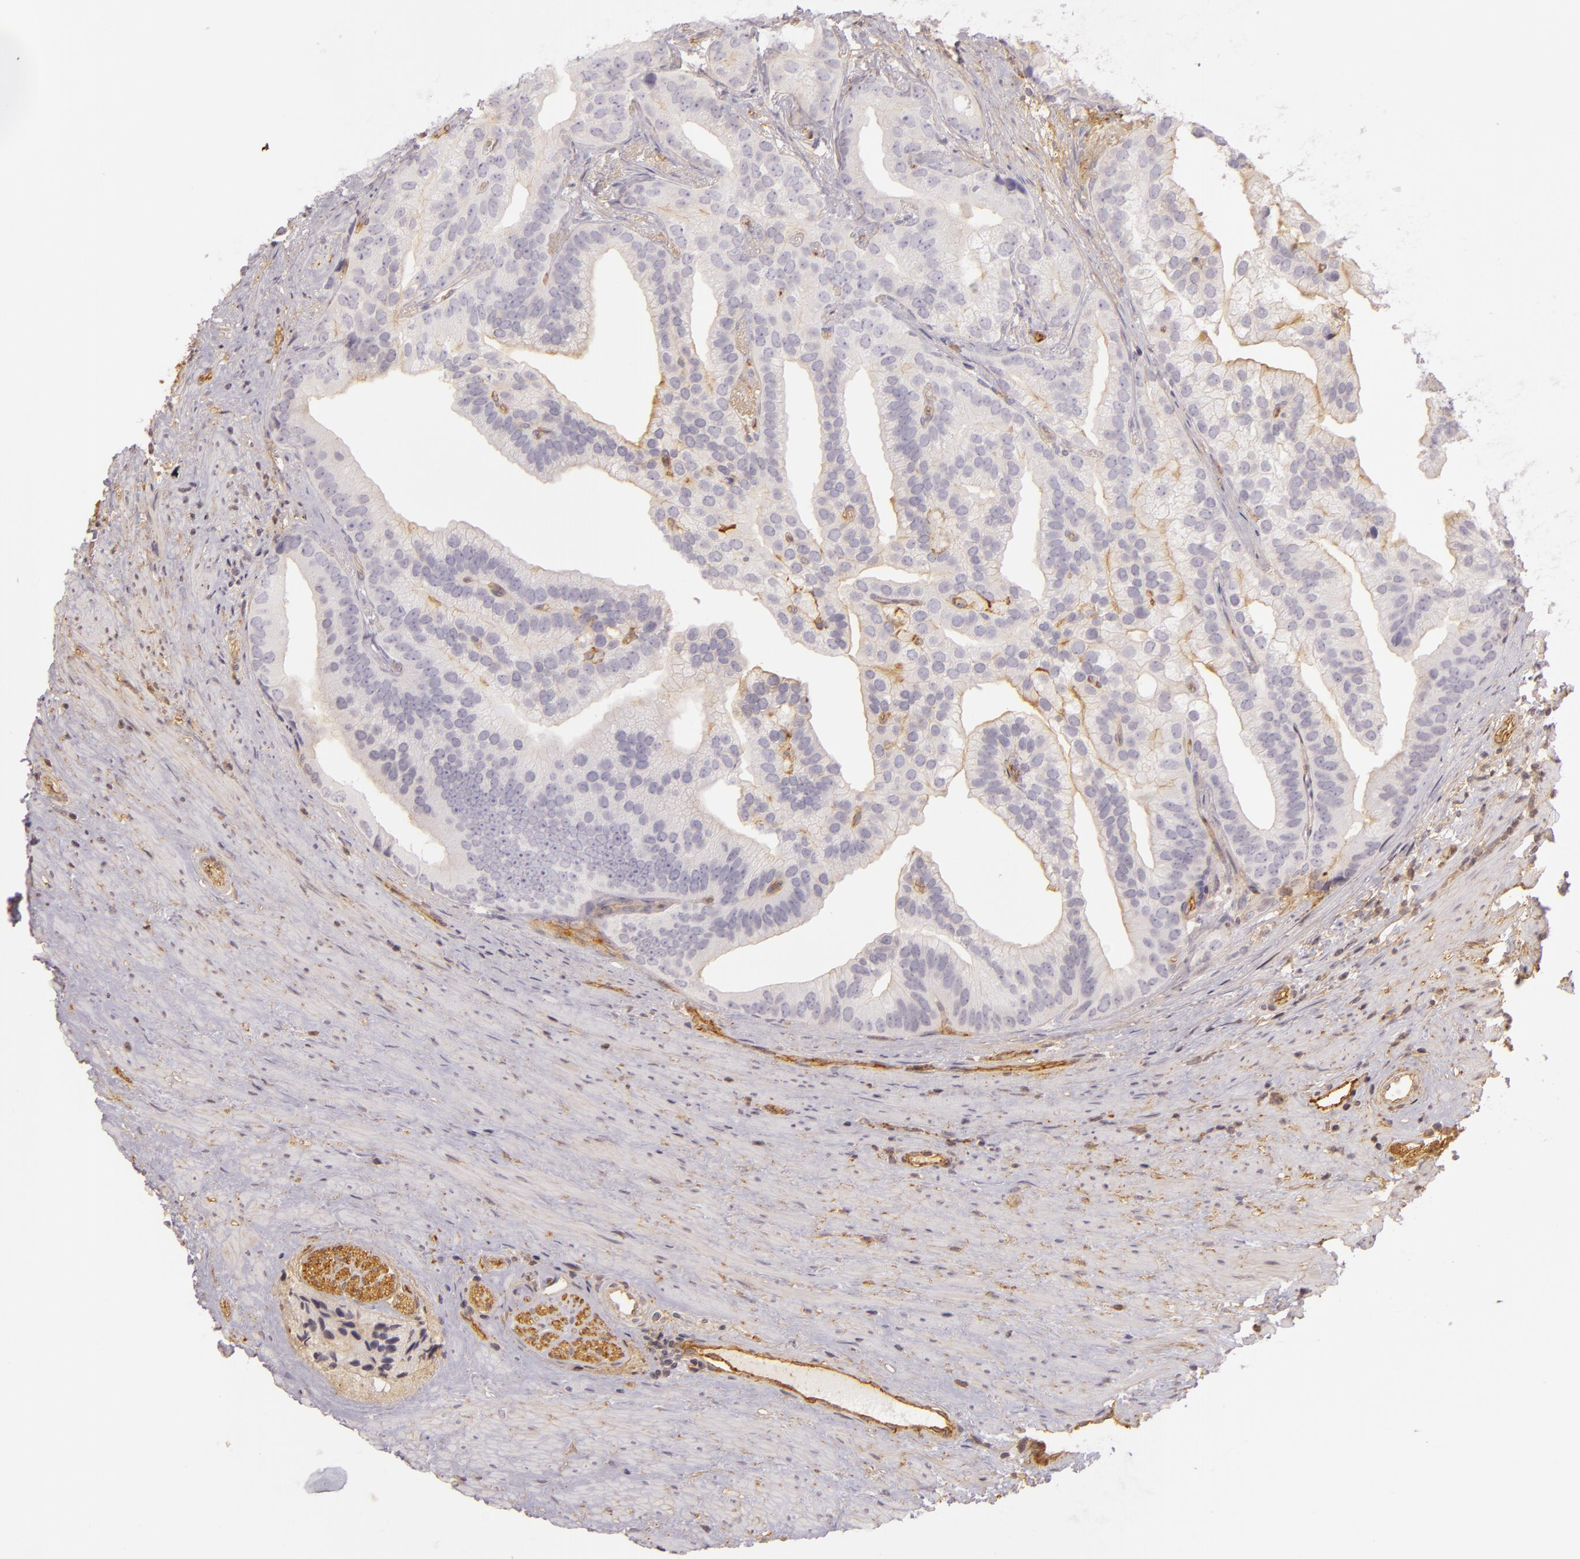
{"staining": {"intensity": "negative", "quantity": "none", "location": "none"}, "tissue": "prostate cancer", "cell_type": "Tumor cells", "image_type": "cancer", "snomed": [{"axis": "morphology", "description": "Adenocarcinoma, Low grade"}, {"axis": "topography", "description": "Prostate"}], "caption": "Human low-grade adenocarcinoma (prostate) stained for a protein using immunohistochemistry exhibits no positivity in tumor cells.", "gene": "CD59", "patient": {"sex": "male", "age": 71}}